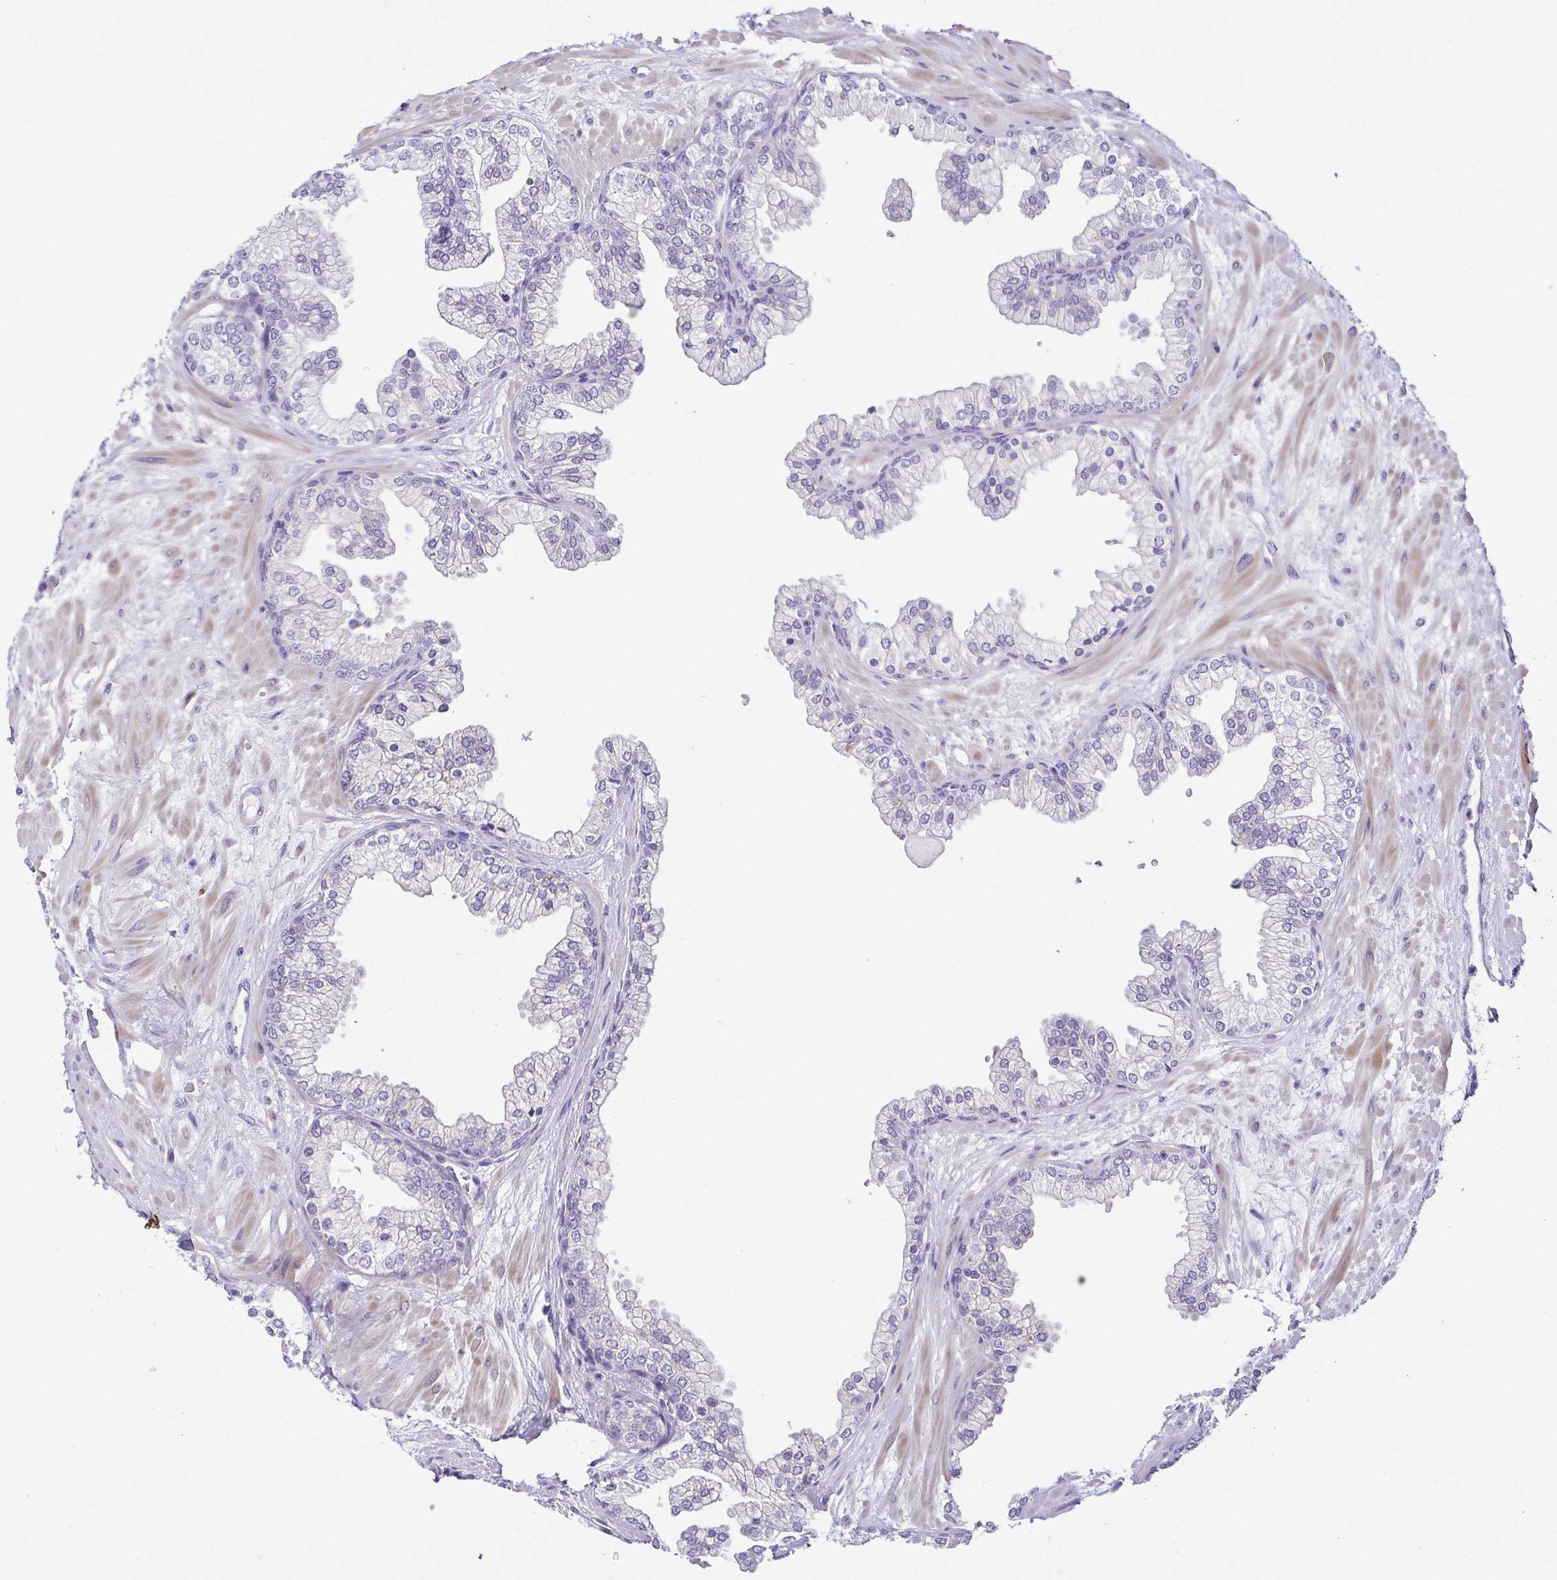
{"staining": {"intensity": "negative", "quantity": "none", "location": "none"}, "tissue": "prostate", "cell_type": "Glandular cells", "image_type": "normal", "snomed": [{"axis": "morphology", "description": "Normal tissue, NOS"}, {"axis": "topography", "description": "Prostate"}, {"axis": "topography", "description": "Peripheral nerve tissue"}], "caption": "Glandular cells are negative for brown protein staining in benign prostate. The staining was performed using DAB (3,3'-diaminobenzidine) to visualize the protein expression in brown, while the nuclei were stained in blue with hematoxylin (Magnification: 20x).", "gene": "TERT", "patient": {"sex": "male", "age": 61}}